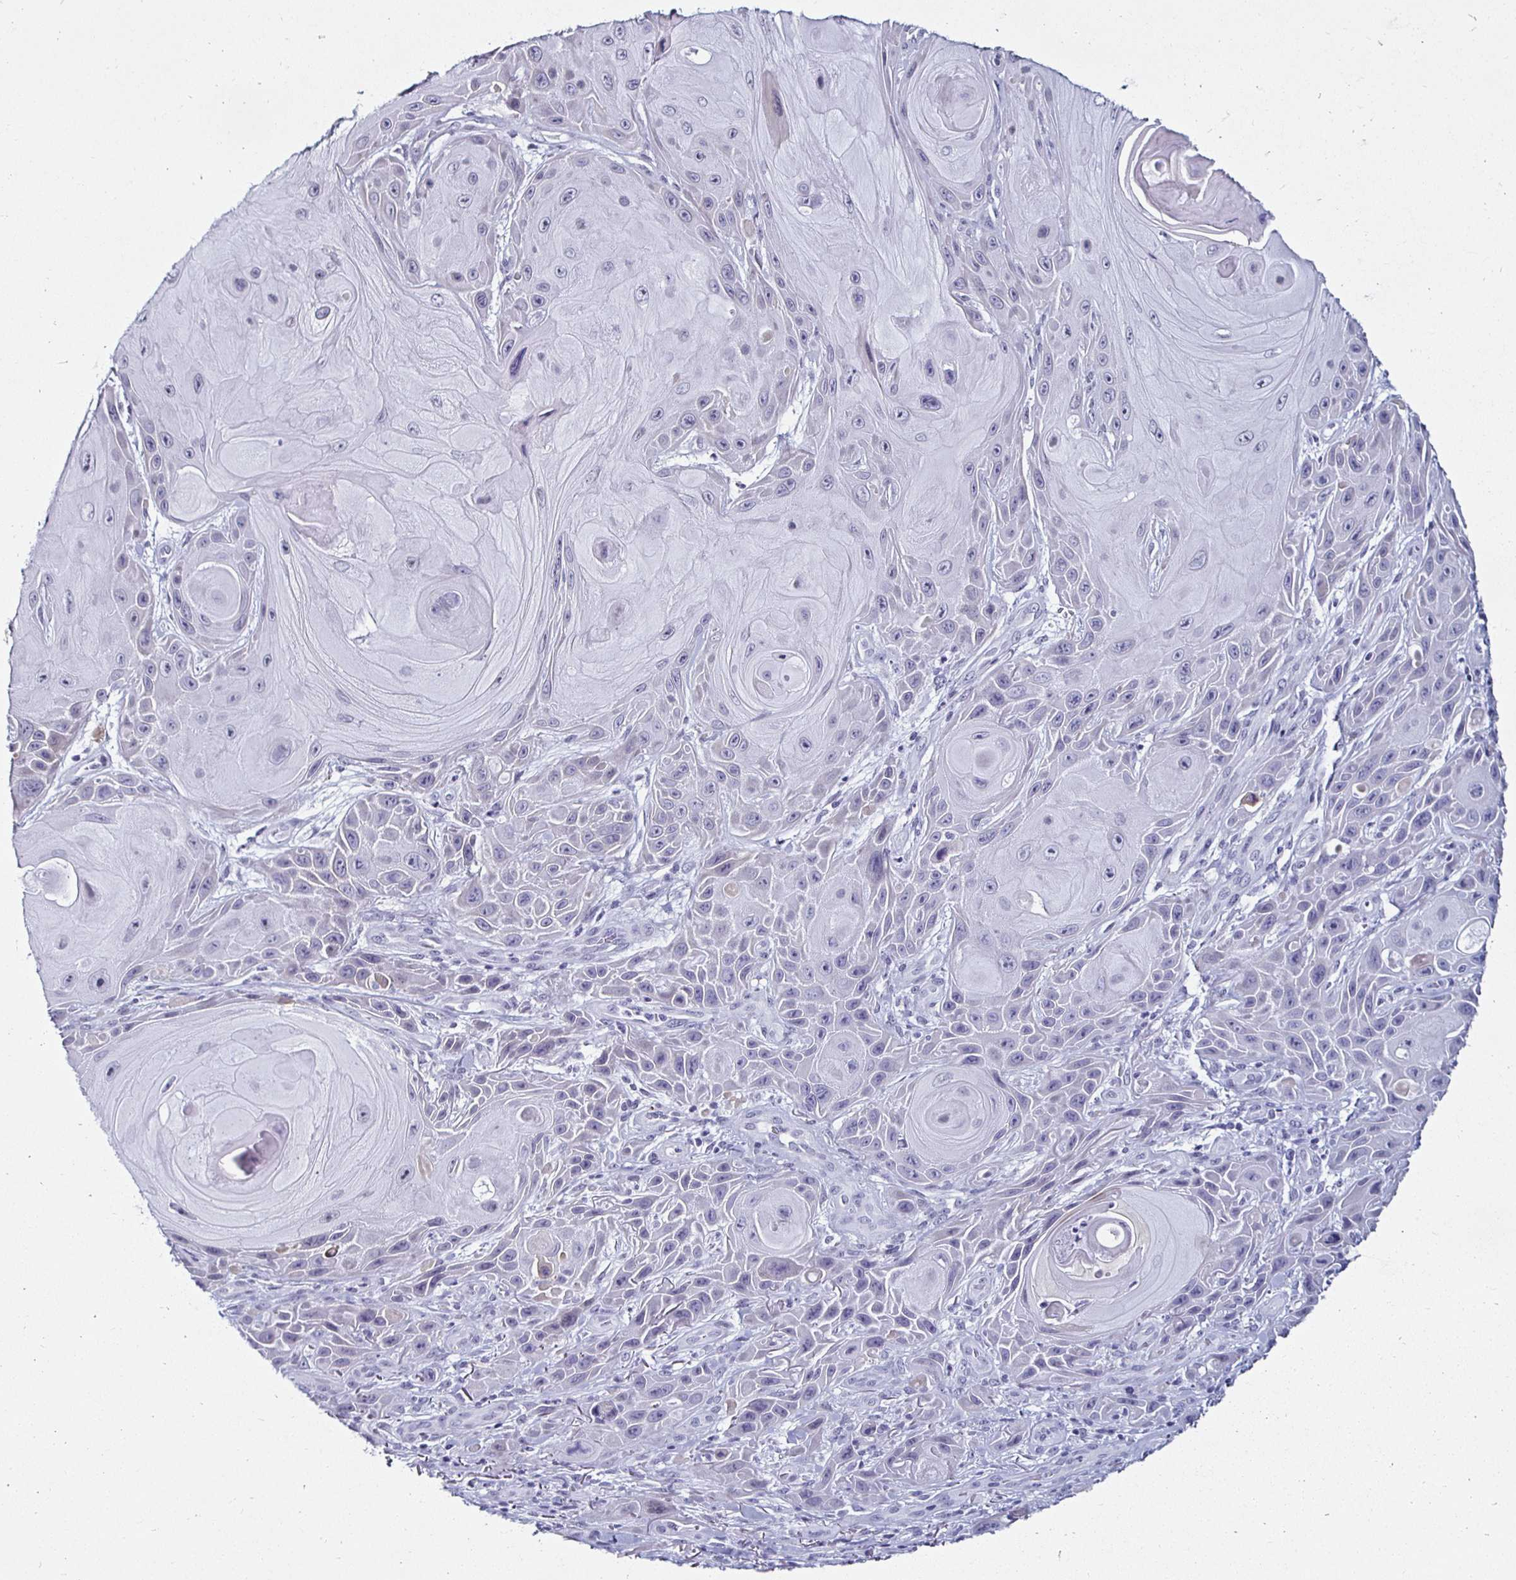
{"staining": {"intensity": "negative", "quantity": "none", "location": "none"}, "tissue": "skin cancer", "cell_type": "Tumor cells", "image_type": "cancer", "snomed": [{"axis": "morphology", "description": "Squamous cell carcinoma, NOS"}, {"axis": "topography", "description": "Skin"}], "caption": "Immunohistochemical staining of skin cancer (squamous cell carcinoma) demonstrates no significant positivity in tumor cells.", "gene": "KRT4", "patient": {"sex": "female", "age": 94}}